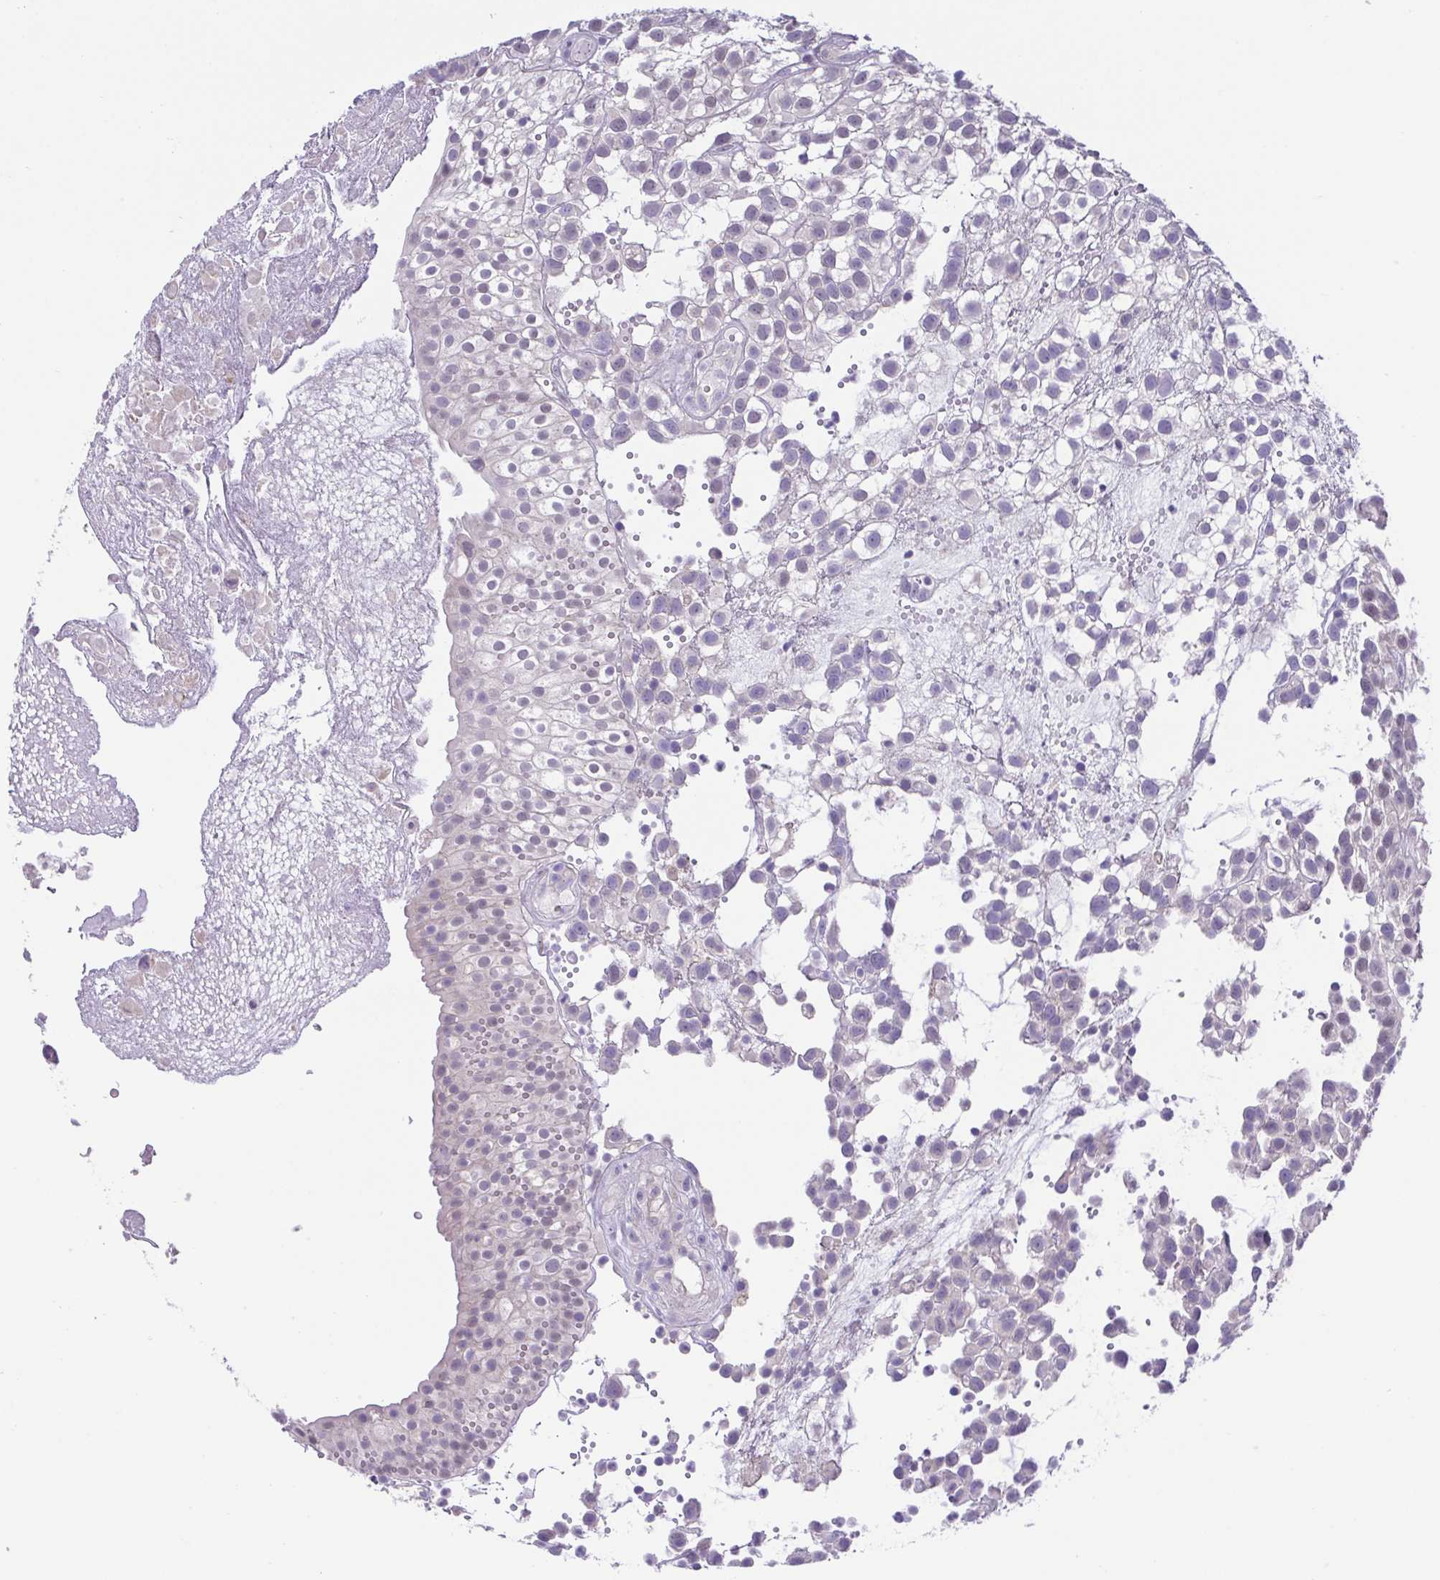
{"staining": {"intensity": "negative", "quantity": "none", "location": "none"}, "tissue": "urothelial cancer", "cell_type": "Tumor cells", "image_type": "cancer", "snomed": [{"axis": "morphology", "description": "Urothelial carcinoma, High grade"}, {"axis": "topography", "description": "Urinary bladder"}], "caption": "Tumor cells are negative for brown protein staining in urothelial cancer.", "gene": "UBE2Q1", "patient": {"sex": "male", "age": 56}}